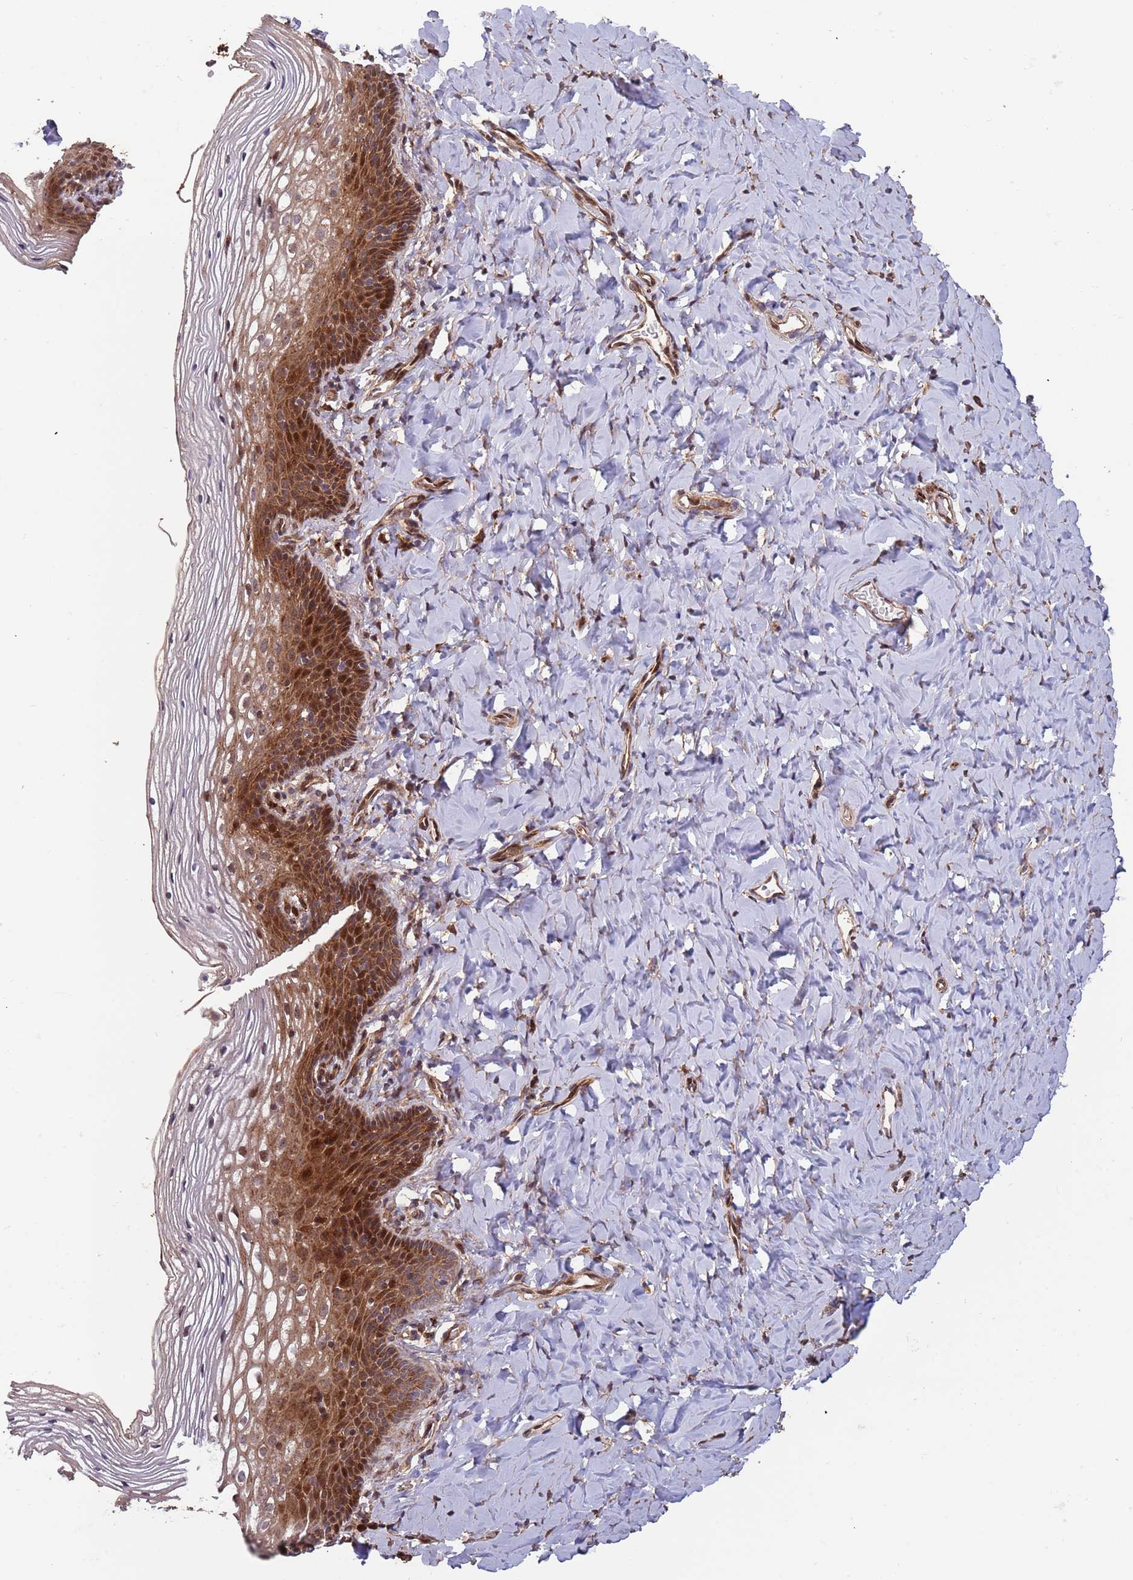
{"staining": {"intensity": "strong", "quantity": "25%-75%", "location": "cytoplasmic/membranous,nuclear"}, "tissue": "vagina", "cell_type": "Squamous epithelial cells", "image_type": "normal", "snomed": [{"axis": "morphology", "description": "Normal tissue, NOS"}, {"axis": "topography", "description": "Vagina"}], "caption": "Protein expression analysis of benign vagina demonstrates strong cytoplasmic/membranous,nuclear positivity in about 25%-75% of squamous epithelial cells.", "gene": "ZNF428", "patient": {"sex": "female", "age": 60}}